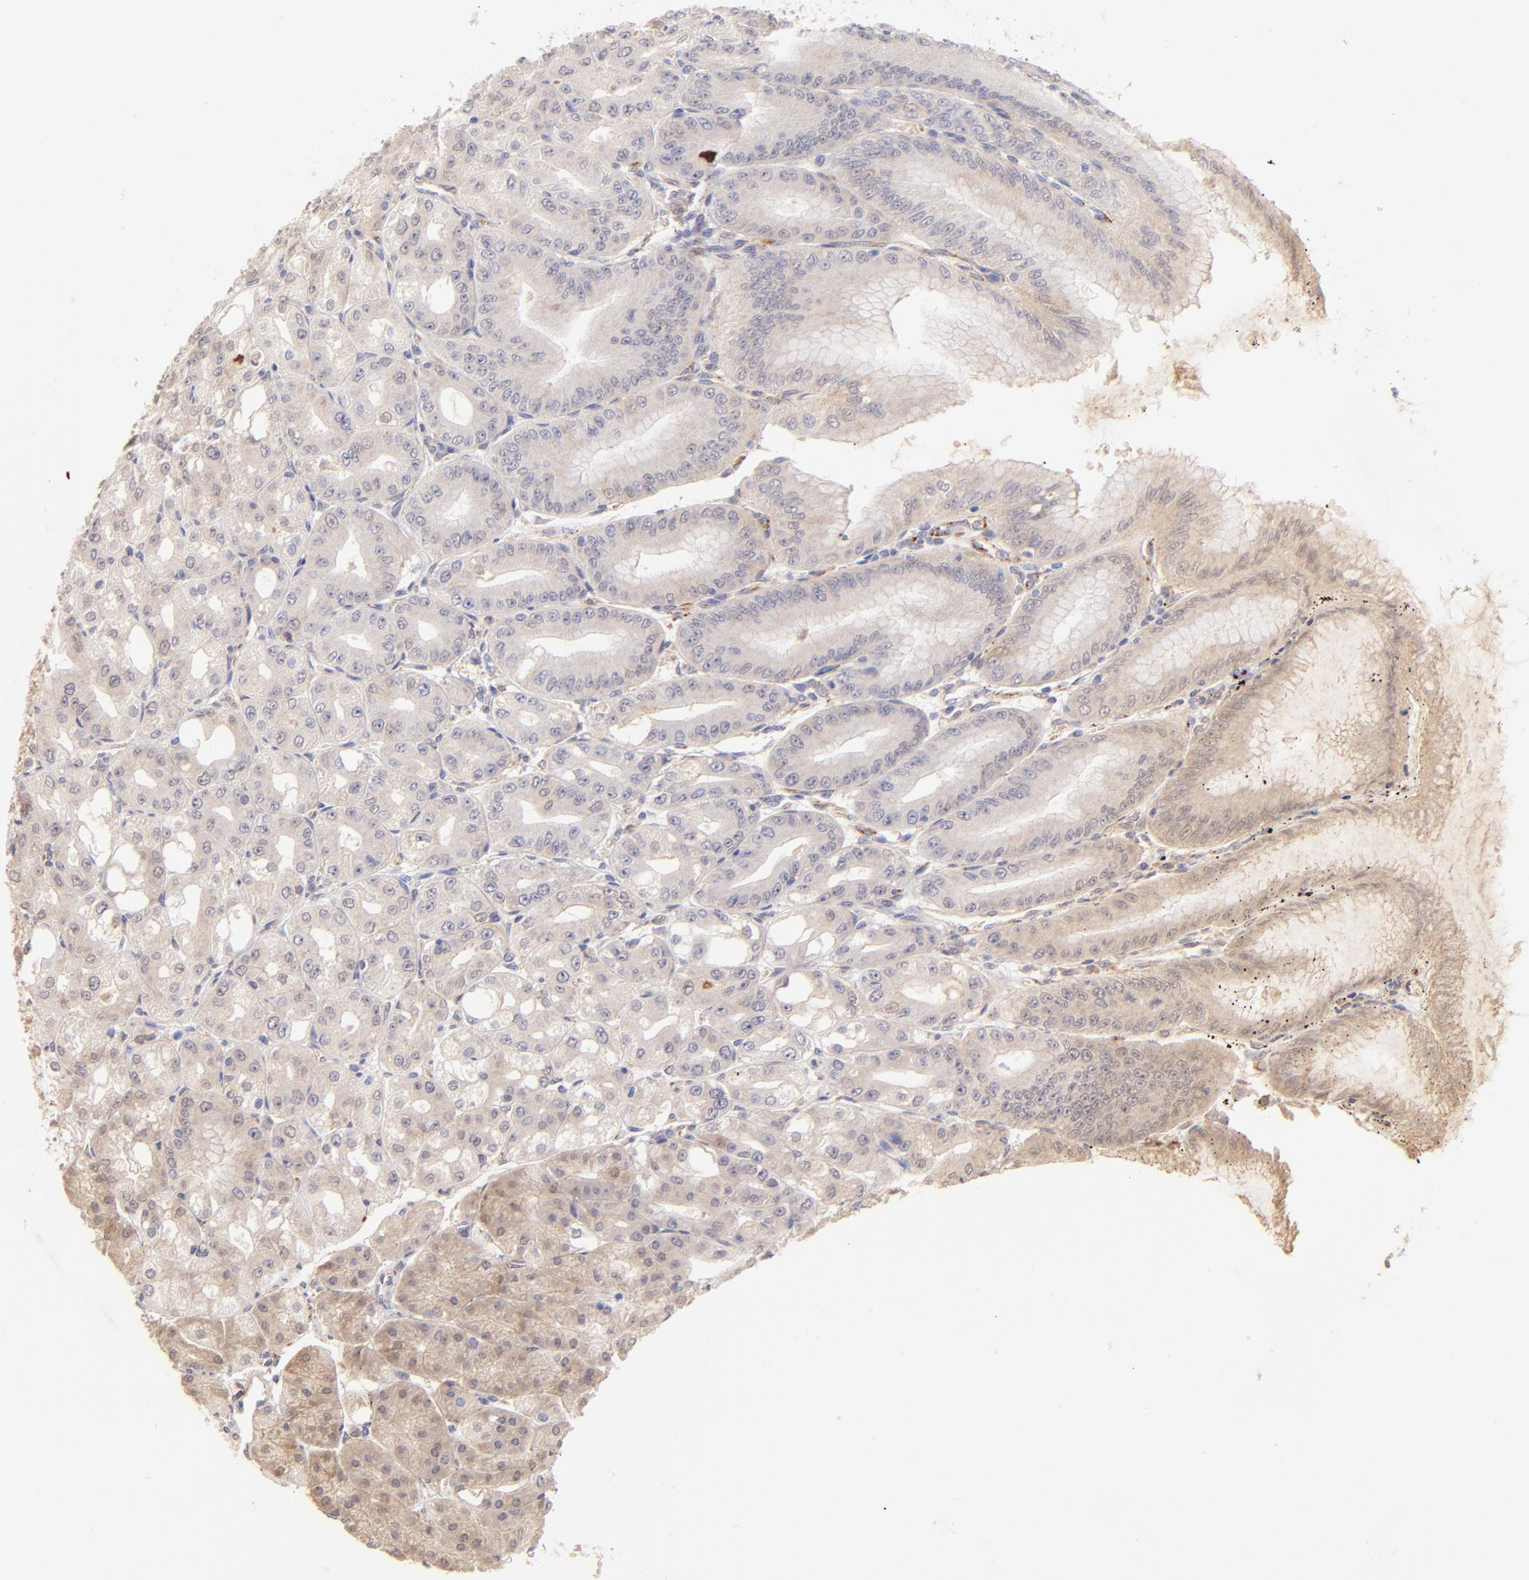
{"staining": {"intensity": "moderate", "quantity": "25%-75%", "location": "cytoplasmic/membranous"}, "tissue": "stomach", "cell_type": "Glandular cells", "image_type": "normal", "snomed": [{"axis": "morphology", "description": "Normal tissue, NOS"}, {"axis": "topography", "description": "Stomach, lower"}], "caption": "Protein expression analysis of unremarkable stomach displays moderate cytoplasmic/membranous positivity in about 25%-75% of glandular cells. Nuclei are stained in blue.", "gene": "SPARC", "patient": {"sex": "male", "age": 71}}